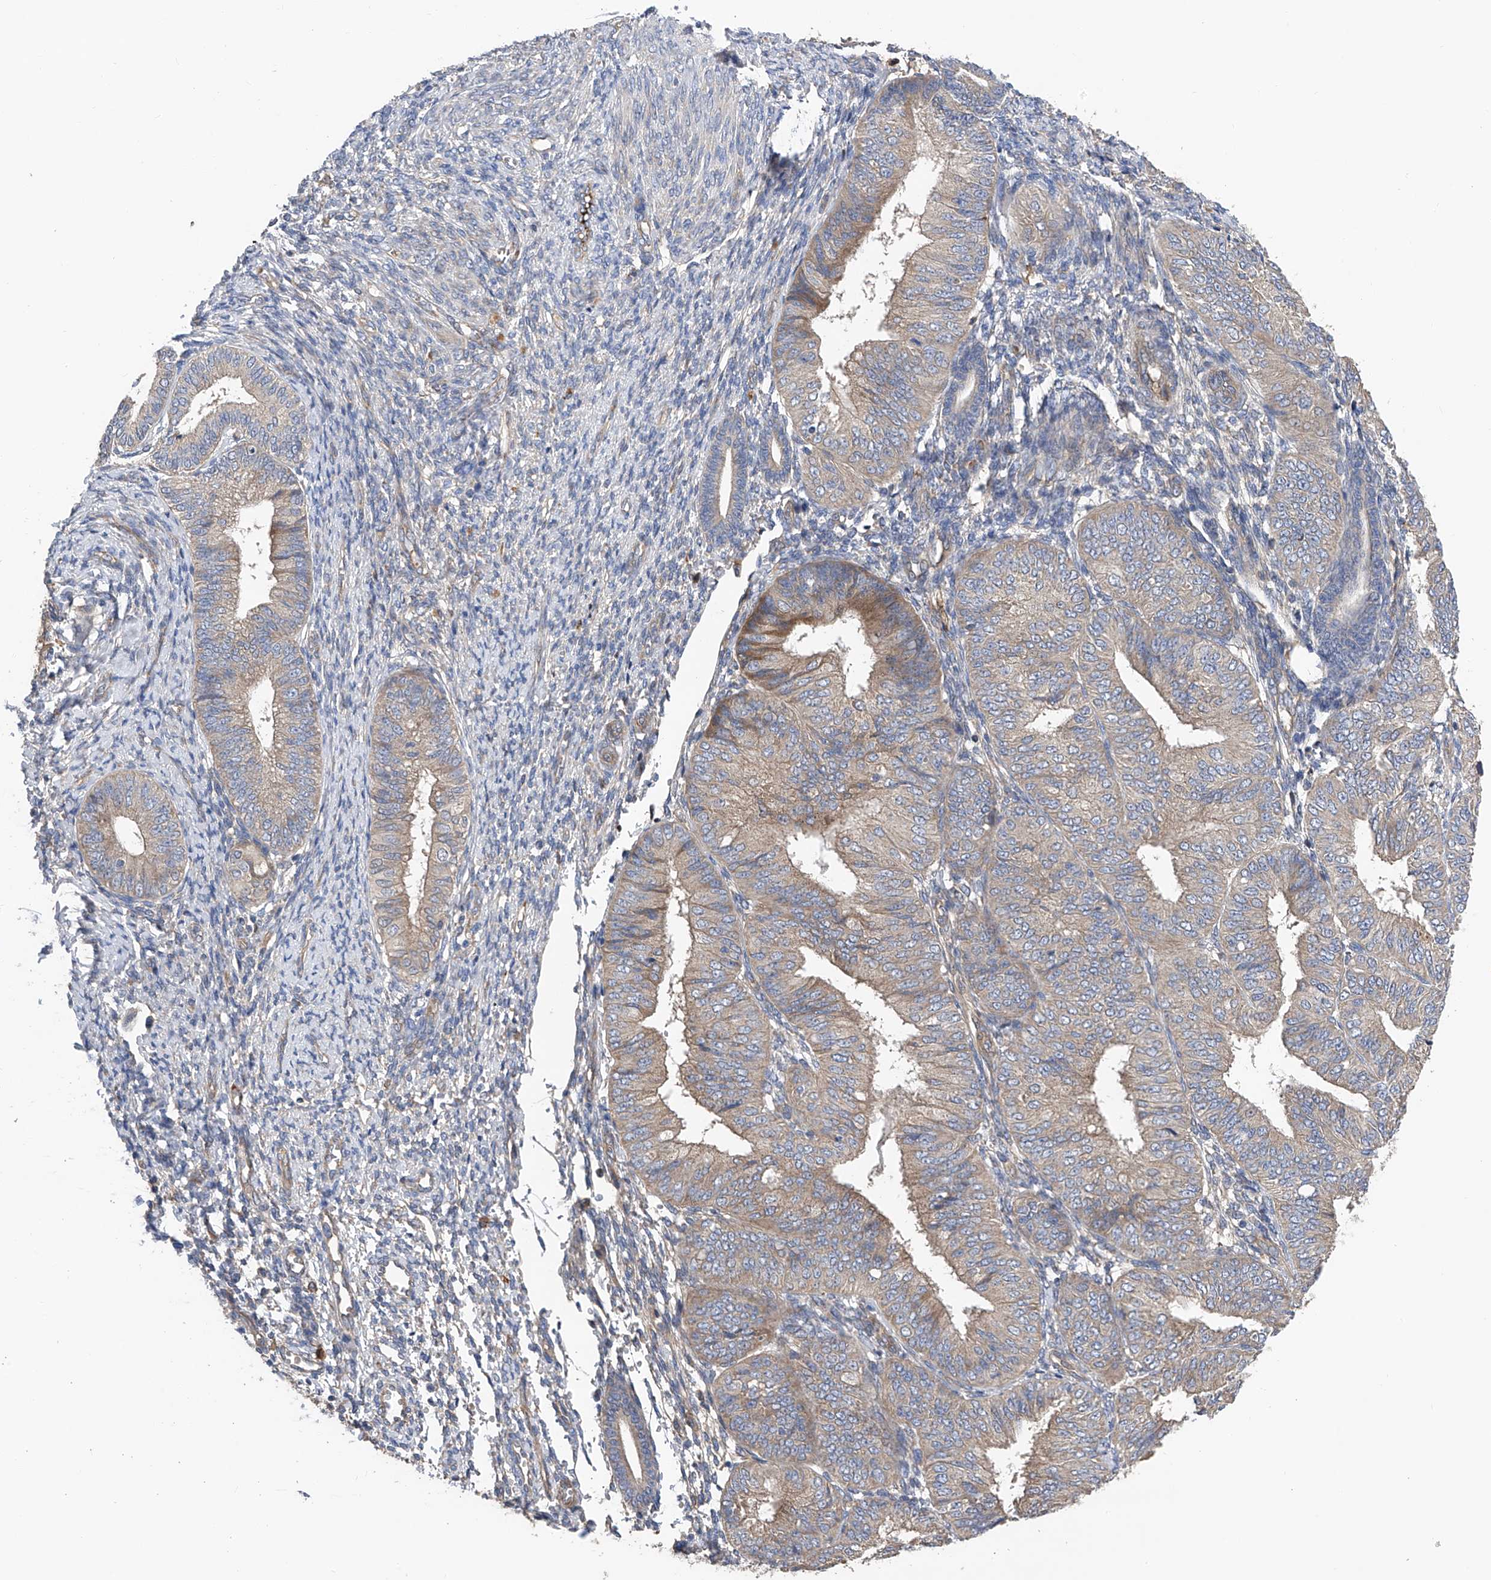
{"staining": {"intensity": "weak", "quantity": "25%-75%", "location": "cytoplasmic/membranous"}, "tissue": "endometrial cancer", "cell_type": "Tumor cells", "image_type": "cancer", "snomed": [{"axis": "morphology", "description": "Adenocarcinoma, NOS"}, {"axis": "topography", "description": "Endometrium"}], "caption": "This image demonstrates endometrial cancer stained with IHC to label a protein in brown. The cytoplasmic/membranous of tumor cells show weak positivity for the protein. Nuclei are counter-stained blue.", "gene": "PTK2", "patient": {"sex": "female", "age": 58}}